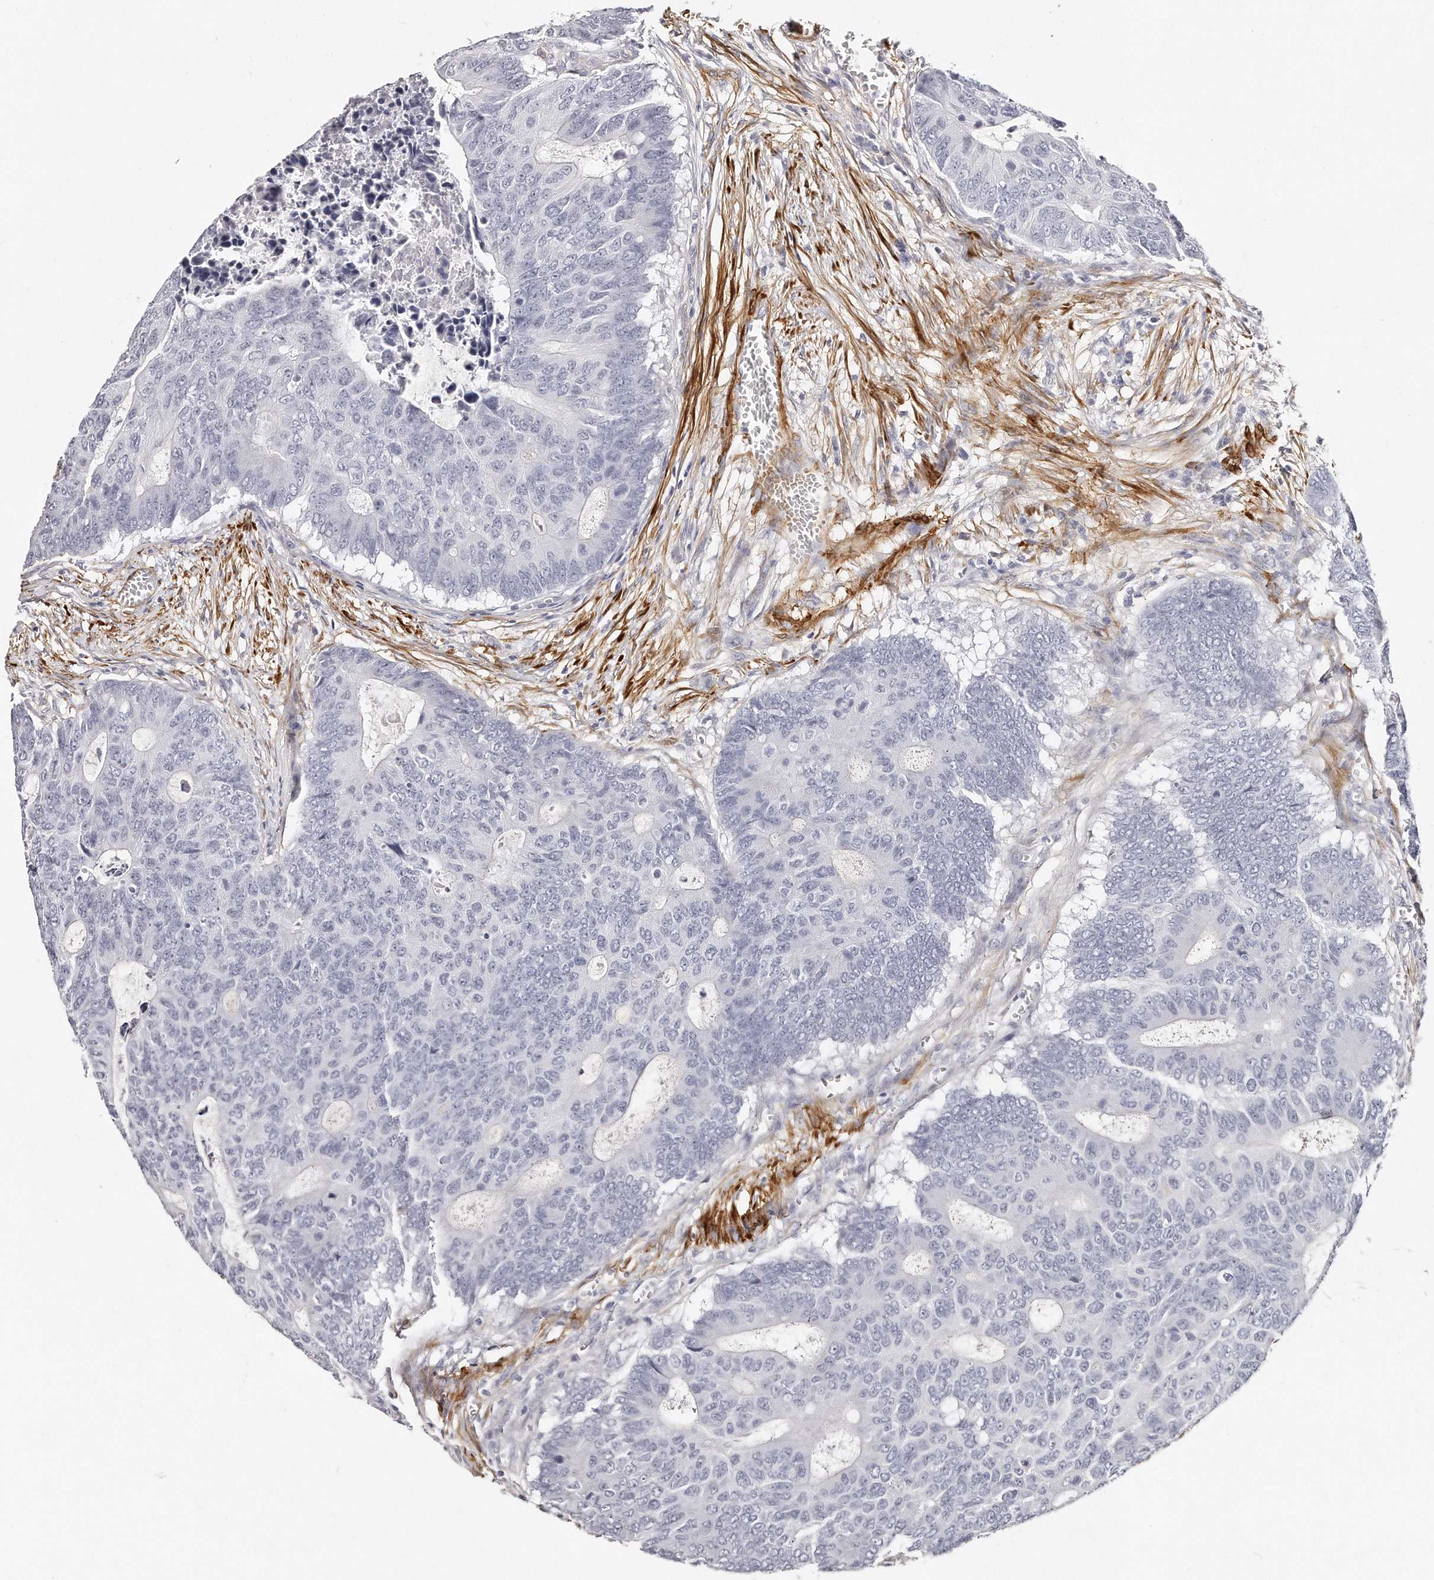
{"staining": {"intensity": "negative", "quantity": "none", "location": "none"}, "tissue": "colorectal cancer", "cell_type": "Tumor cells", "image_type": "cancer", "snomed": [{"axis": "morphology", "description": "Adenocarcinoma, NOS"}, {"axis": "topography", "description": "Colon"}], "caption": "An immunohistochemistry photomicrograph of colorectal adenocarcinoma is shown. There is no staining in tumor cells of colorectal adenocarcinoma.", "gene": "LMOD1", "patient": {"sex": "male", "age": 87}}